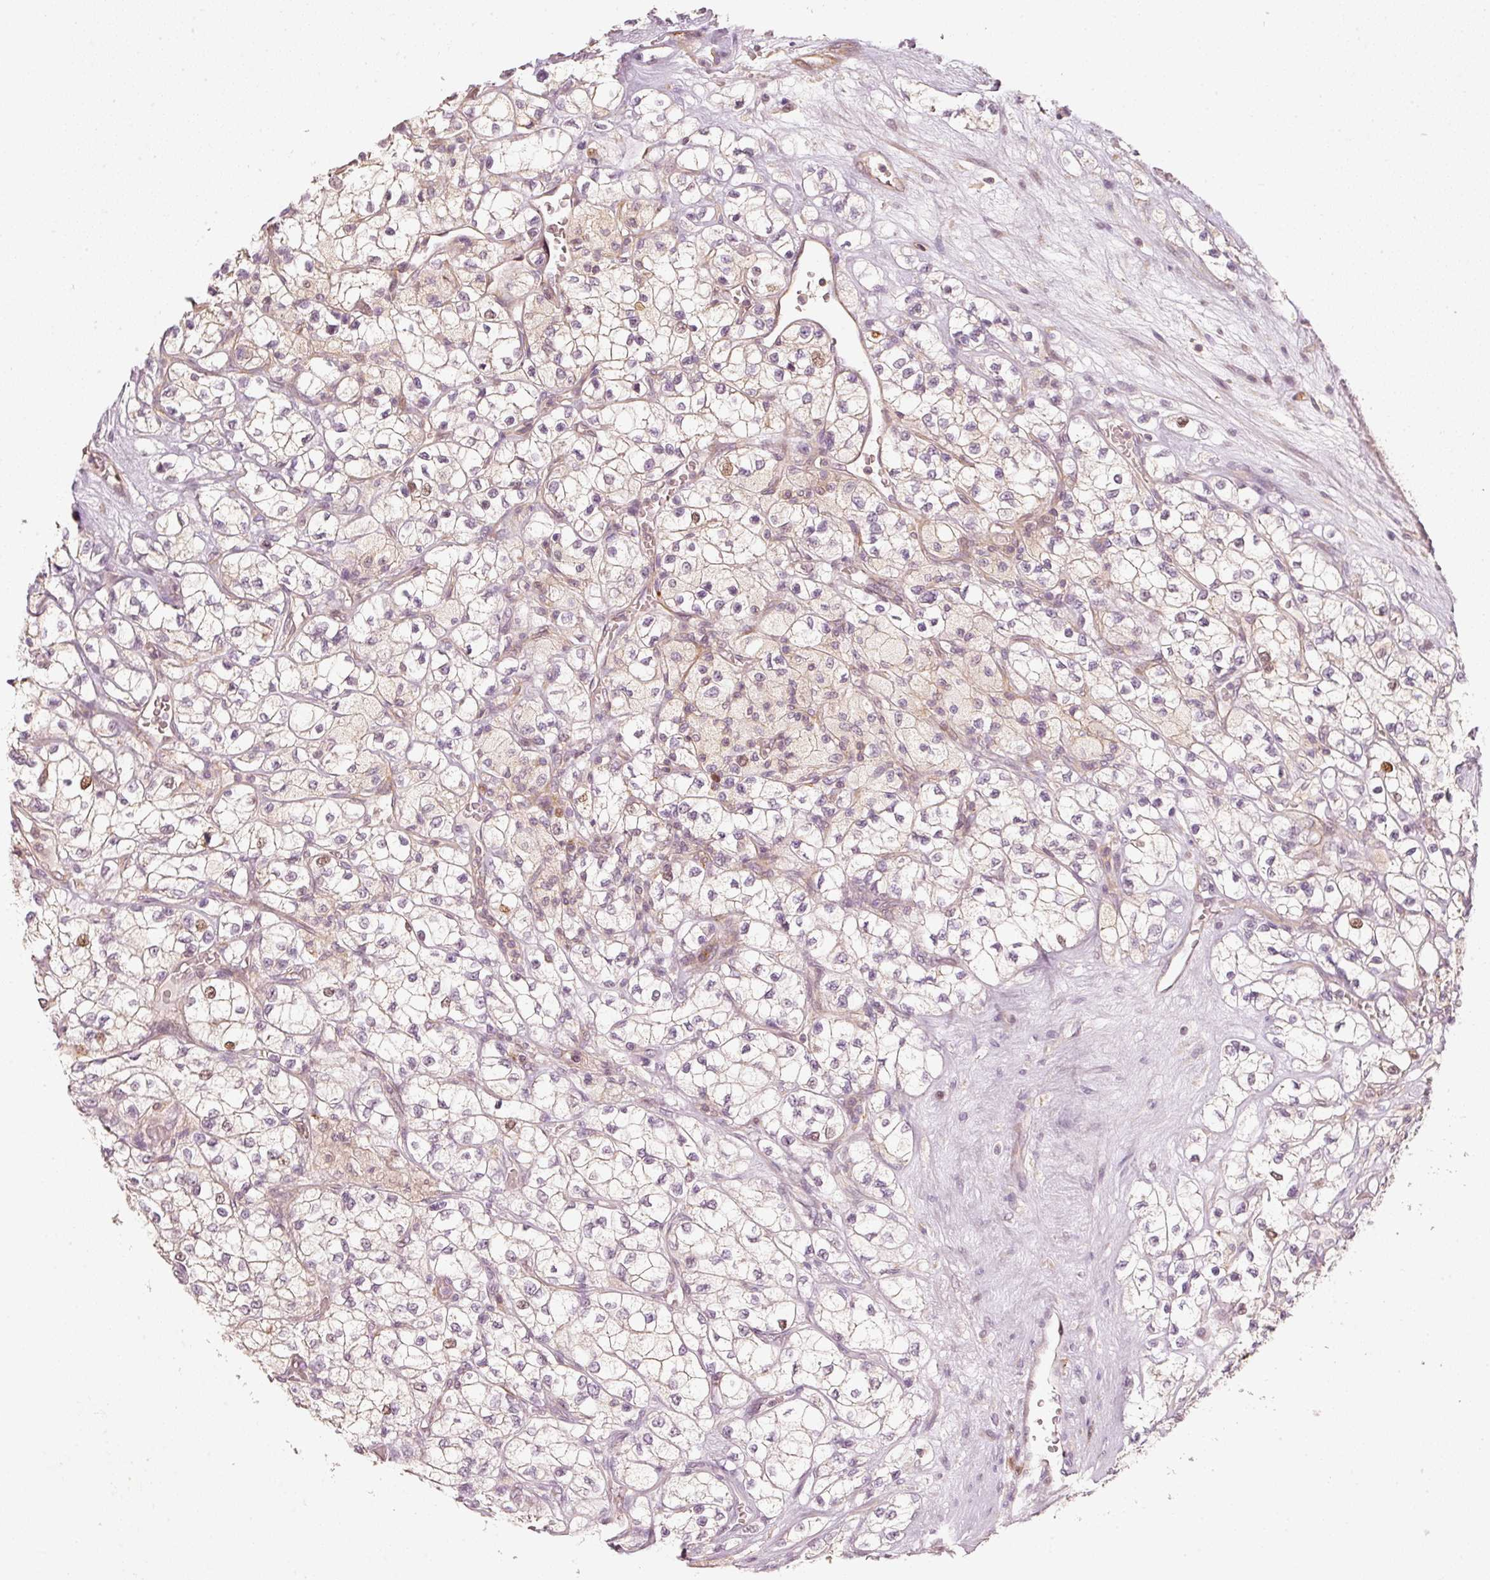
{"staining": {"intensity": "strong", "quantity": "<25%", "location": "nuclear"}, "tissue": "renal cancer", "cell_type": "Tumor cells", "image_type": "cancer", "snomed": [{"axis": "morphology", "description": "Adenocarcinoma, NOS"}, {"axis": "topography", "description": "Kidney"}], "caption": "The immunohistochemical stain labels strong nuclear staining in tumor cells of adenocarcinoma (renal) tissue. Immunohistochemistry (ihc) stains the protein of interest in brown and the nuclei are stained blue.", "gene": "TREX2", "patient": {"sex": "male", "age": 80}}